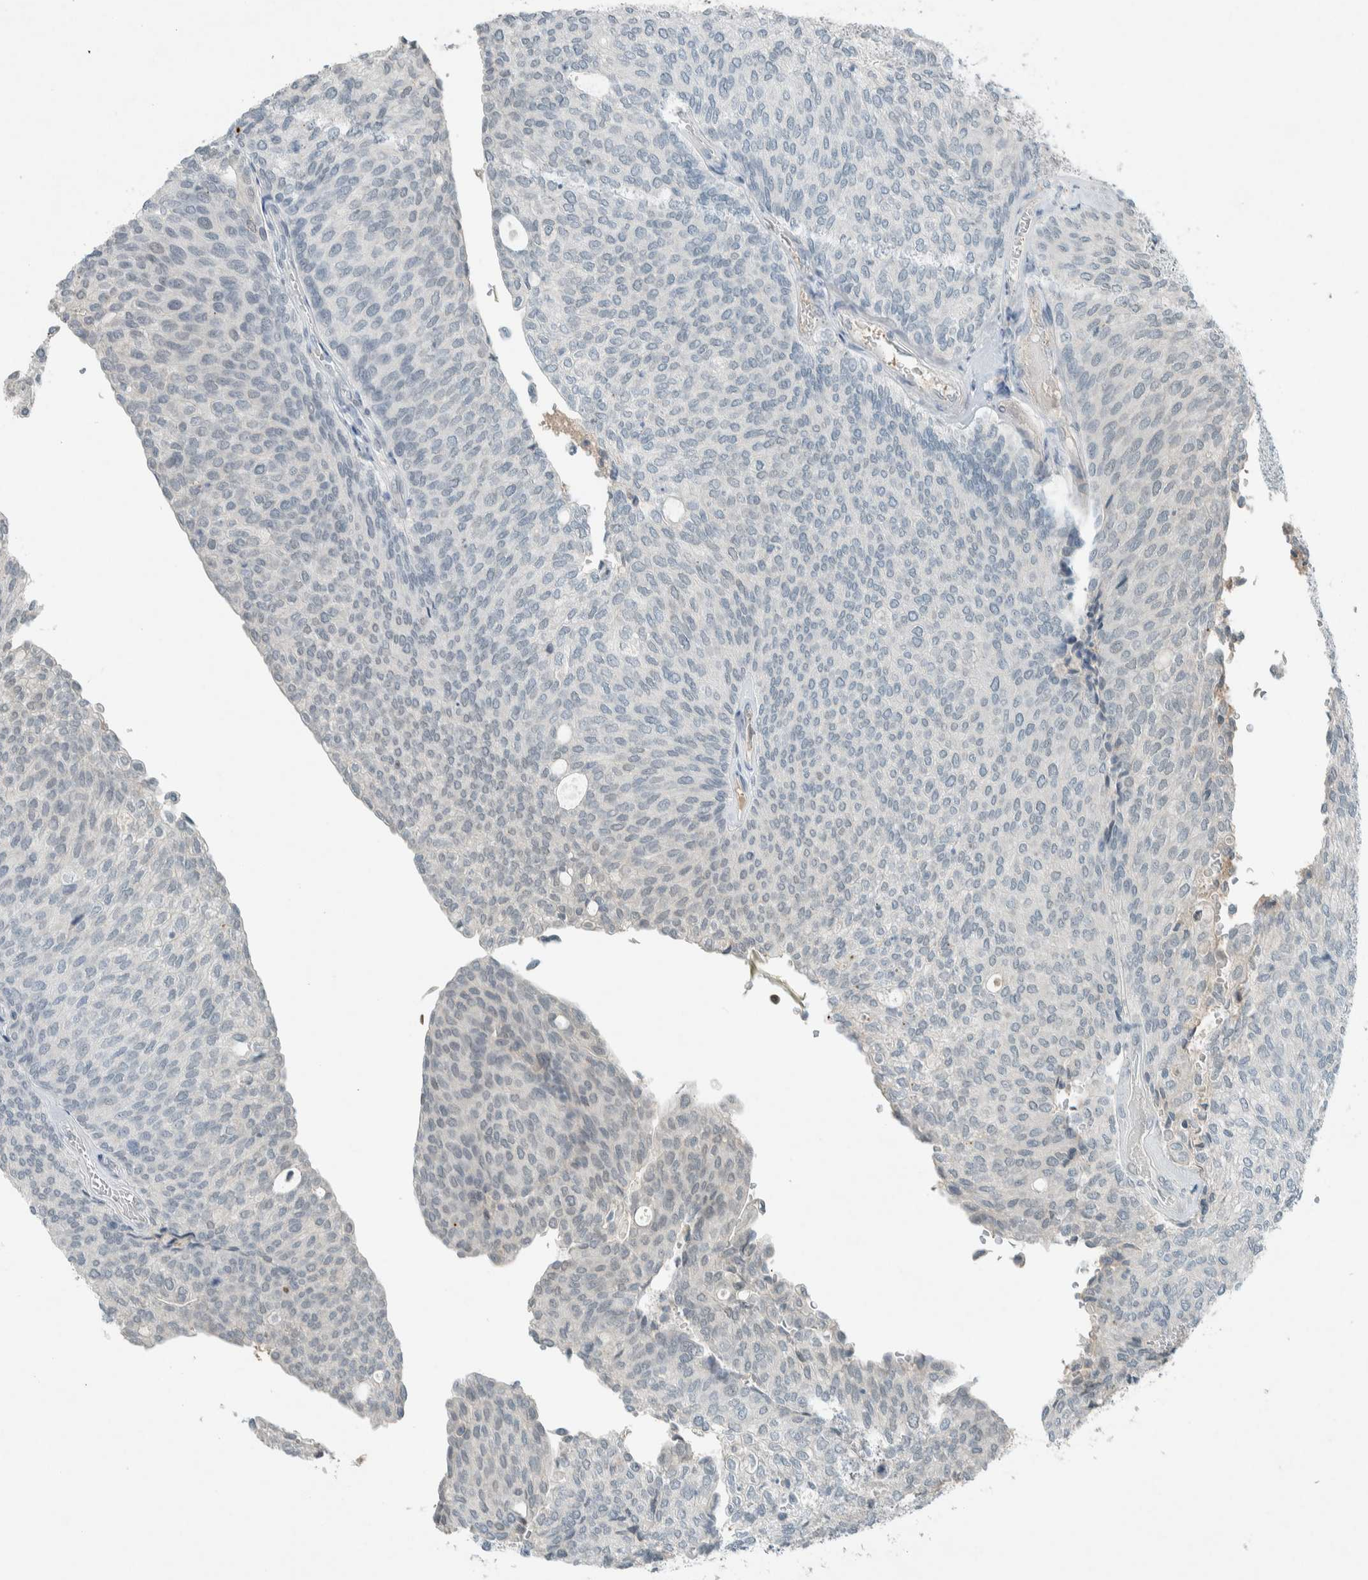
{"staining": {"intensity": "negative", "quantity": "none", "location": "none"}, "tissue": "urothelial cancer", "cell_type": "Tumor cells", "image_type": "cancer", "snomed": [{"axis": "morphology", "description": "Urothelial carcinoma, Low grade"}, {"axis": "topography", "description": "Urinary bladder"}], "caption": "Immunohistochemistry of human urothelial cancer reveals no staining in tumor cells.", "gene": "CERCAM", "patient": {"sex": "female", "age": 79}}